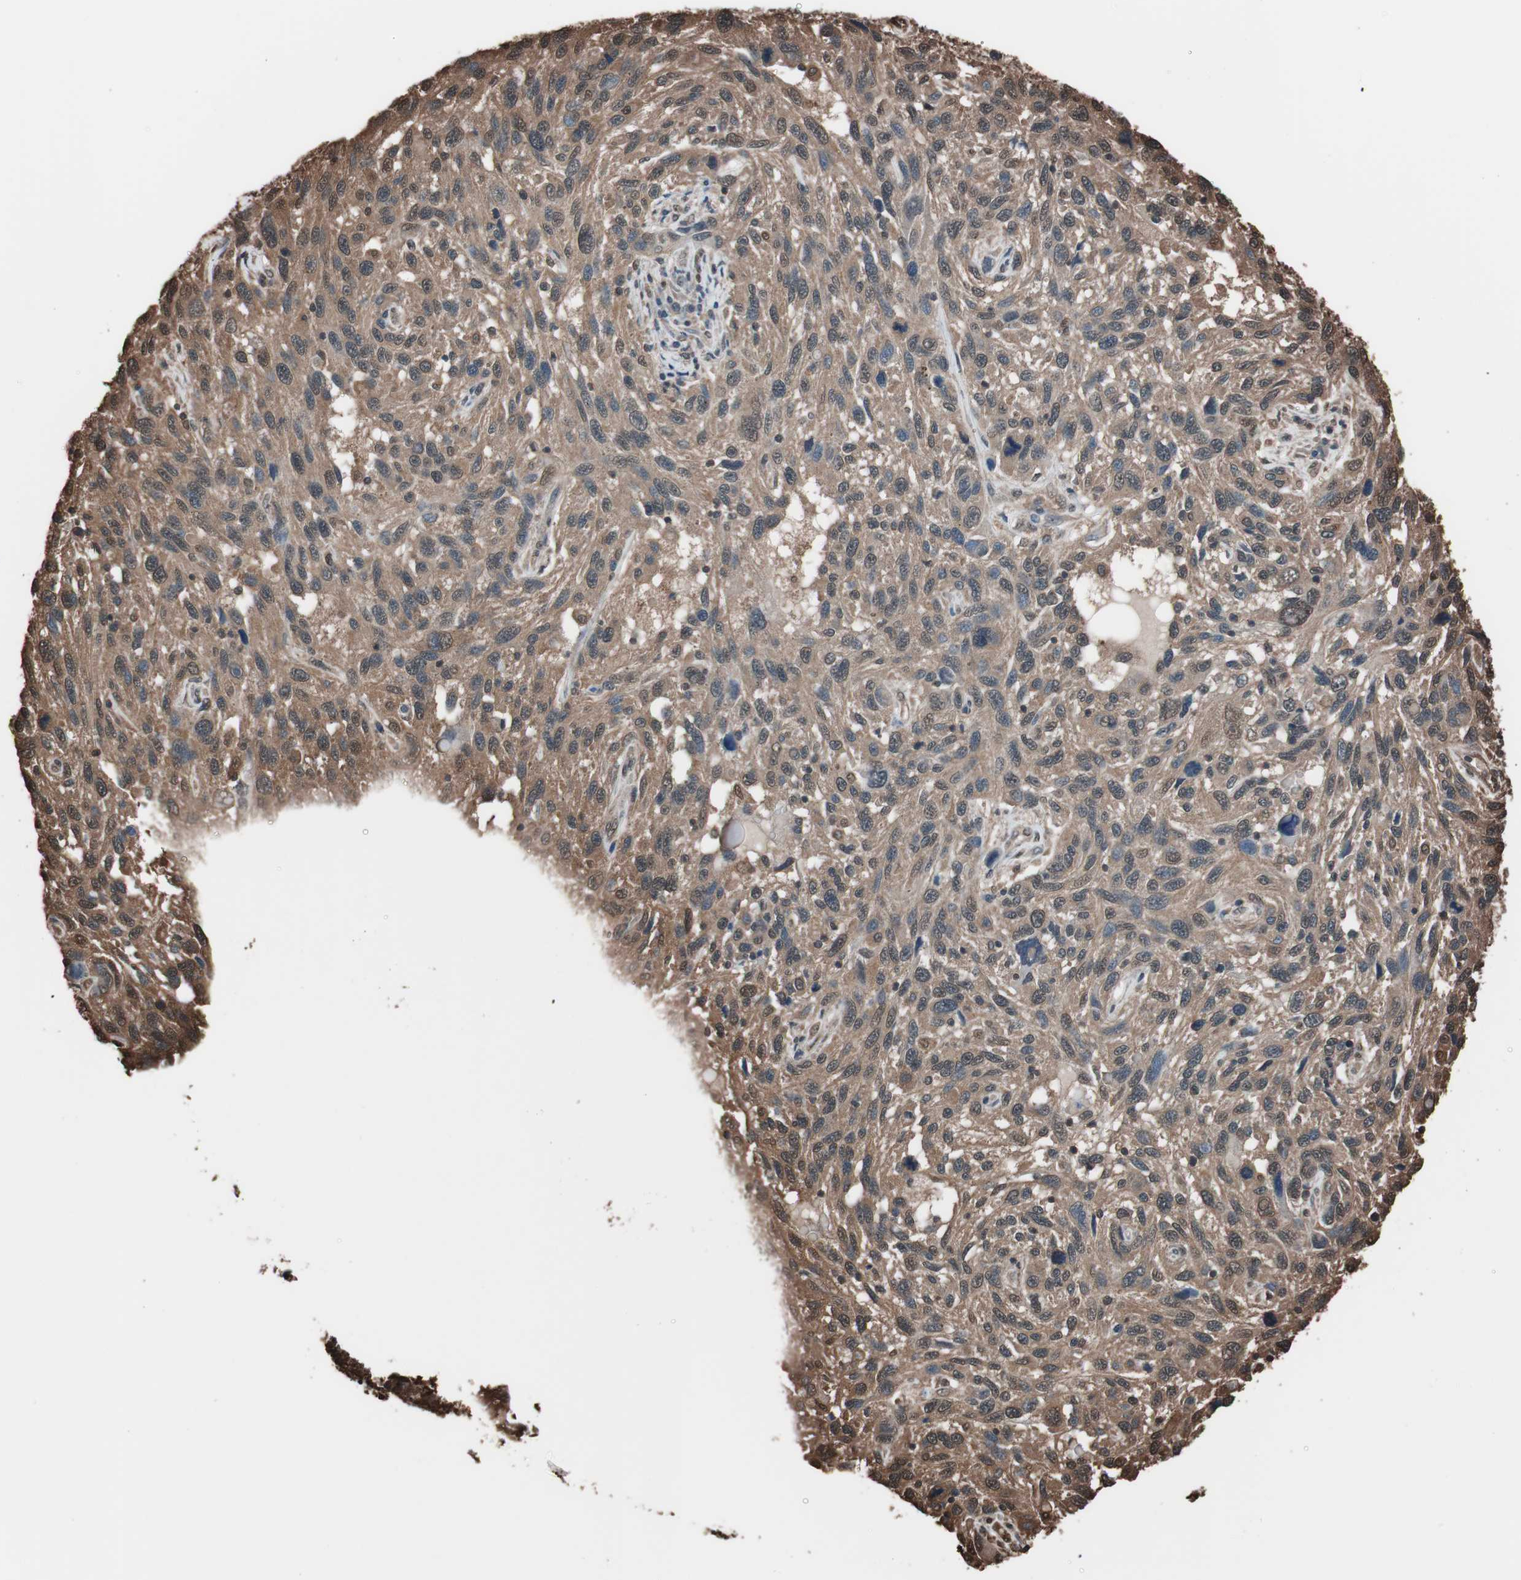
{"staining": {"intensity": "moderate", "quantity": ">75%", "location": "cytoplasmic/membranous"}, "tissue": "melanoma", "cell_type": "Tumor cells", "image_type": "cancer", "snomed": [{"axis": "morphology", "description": "Malignant melanoma, NOS"}, {"axis": "topography", "description": "Skin"}], "caption": "The histopathology image displays staining of malignant melanoma, revealing moderate cytoplasmic/membranous protein staining (brown color) within tumor cells.", "gene": "CALM2", "patient": {"sex": "male", "age": 53}}